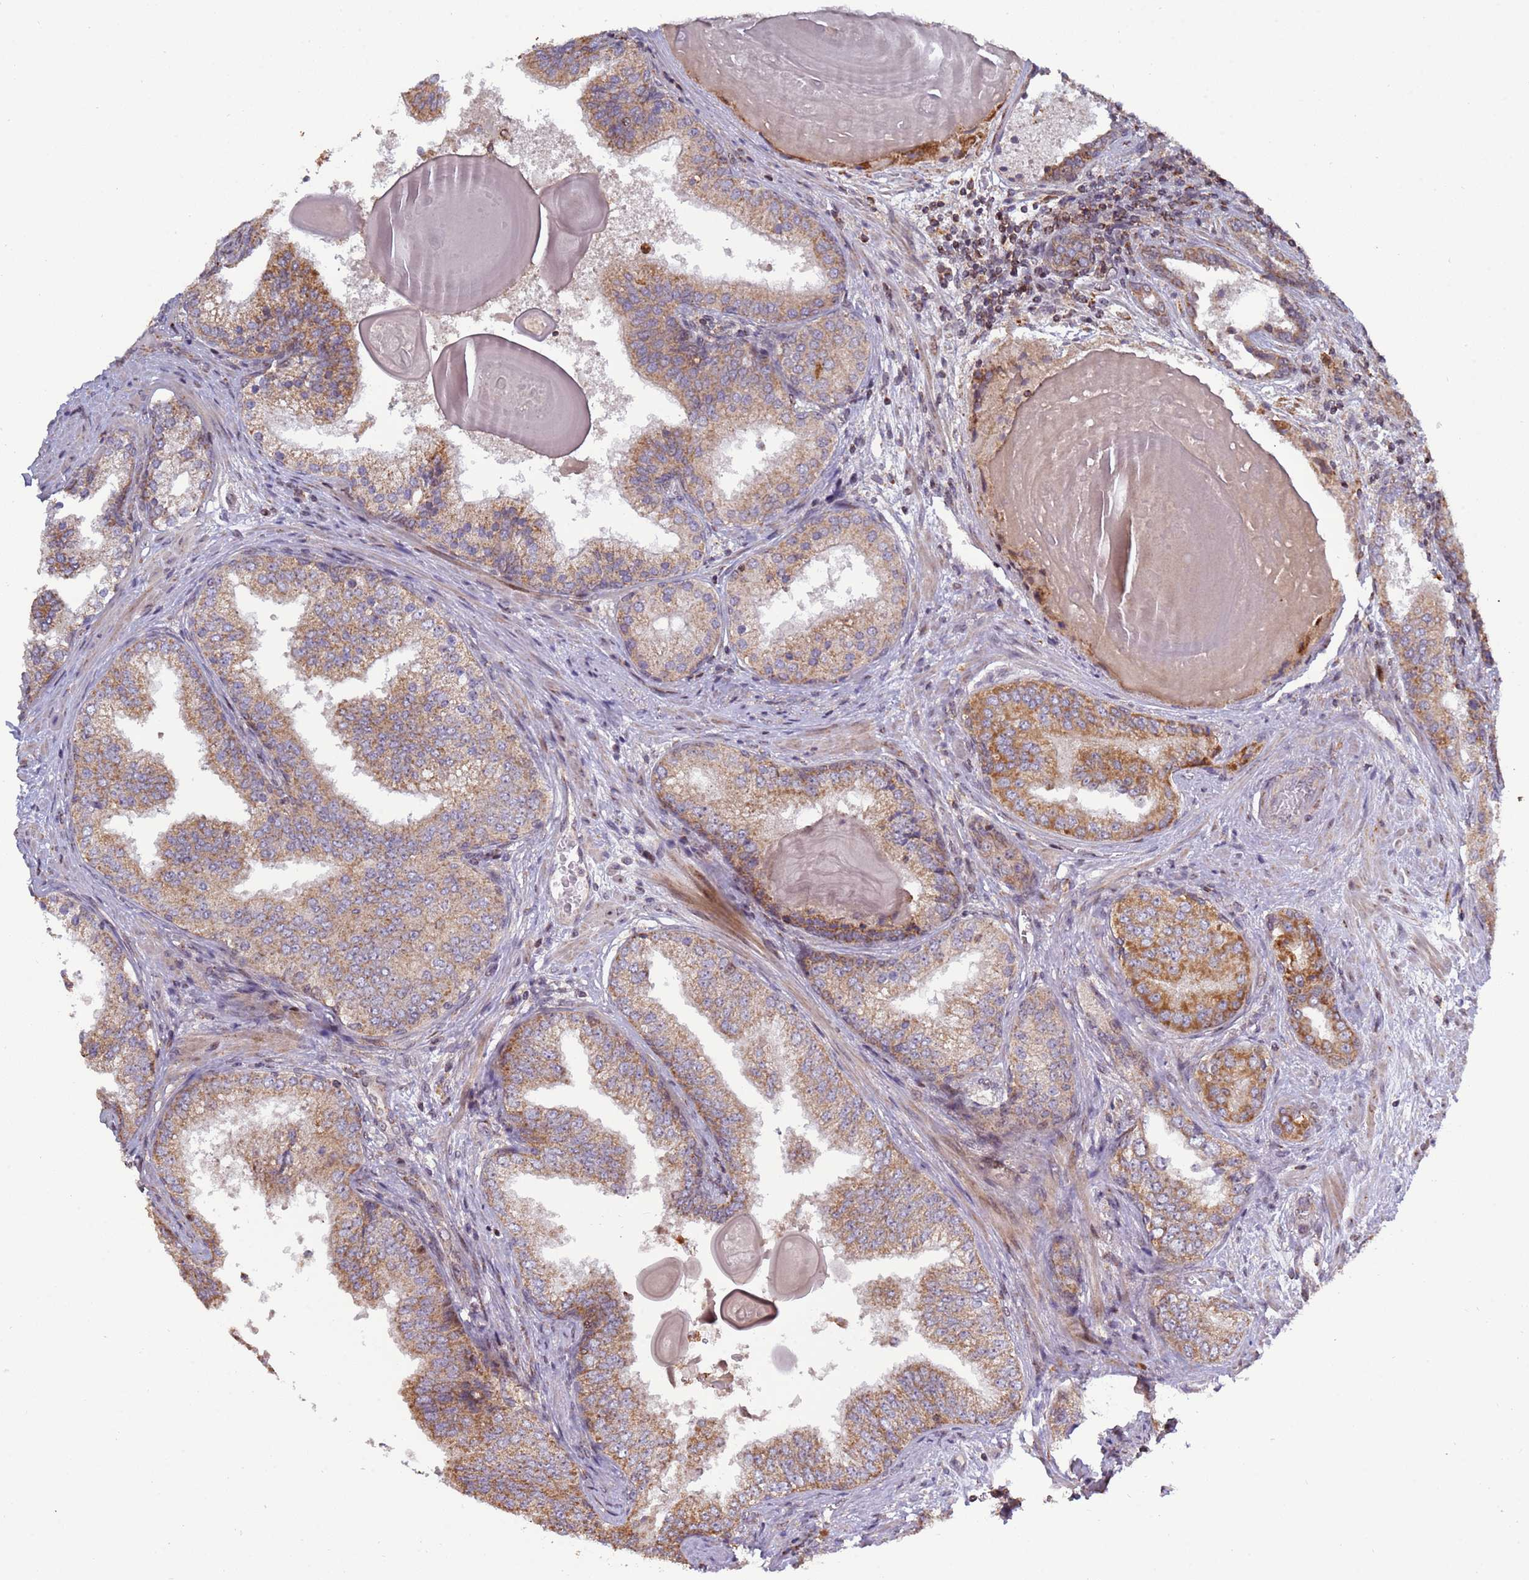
{"staining": {"intensity": "moderate", "quantity": ">75%", "location": "cytoplasmic/membranous"}, "tissue": "prostate cancer", "cell_type": "Tumor cells", "image_type": "cancer", "snomed": [{"axis": "morphology", "description": "Adenocarcinoma, High grade"}, {"axis": "topography", "description": "Prostate"}], "caption": "Moderate cytoplasmic/membranous protein expression is appreciated in approximately >75% of tumor cells in prostate adenocarcinoma (high-grade).", "gene": "RCOR2", "patient": {"sex": "male", "age": 63}}